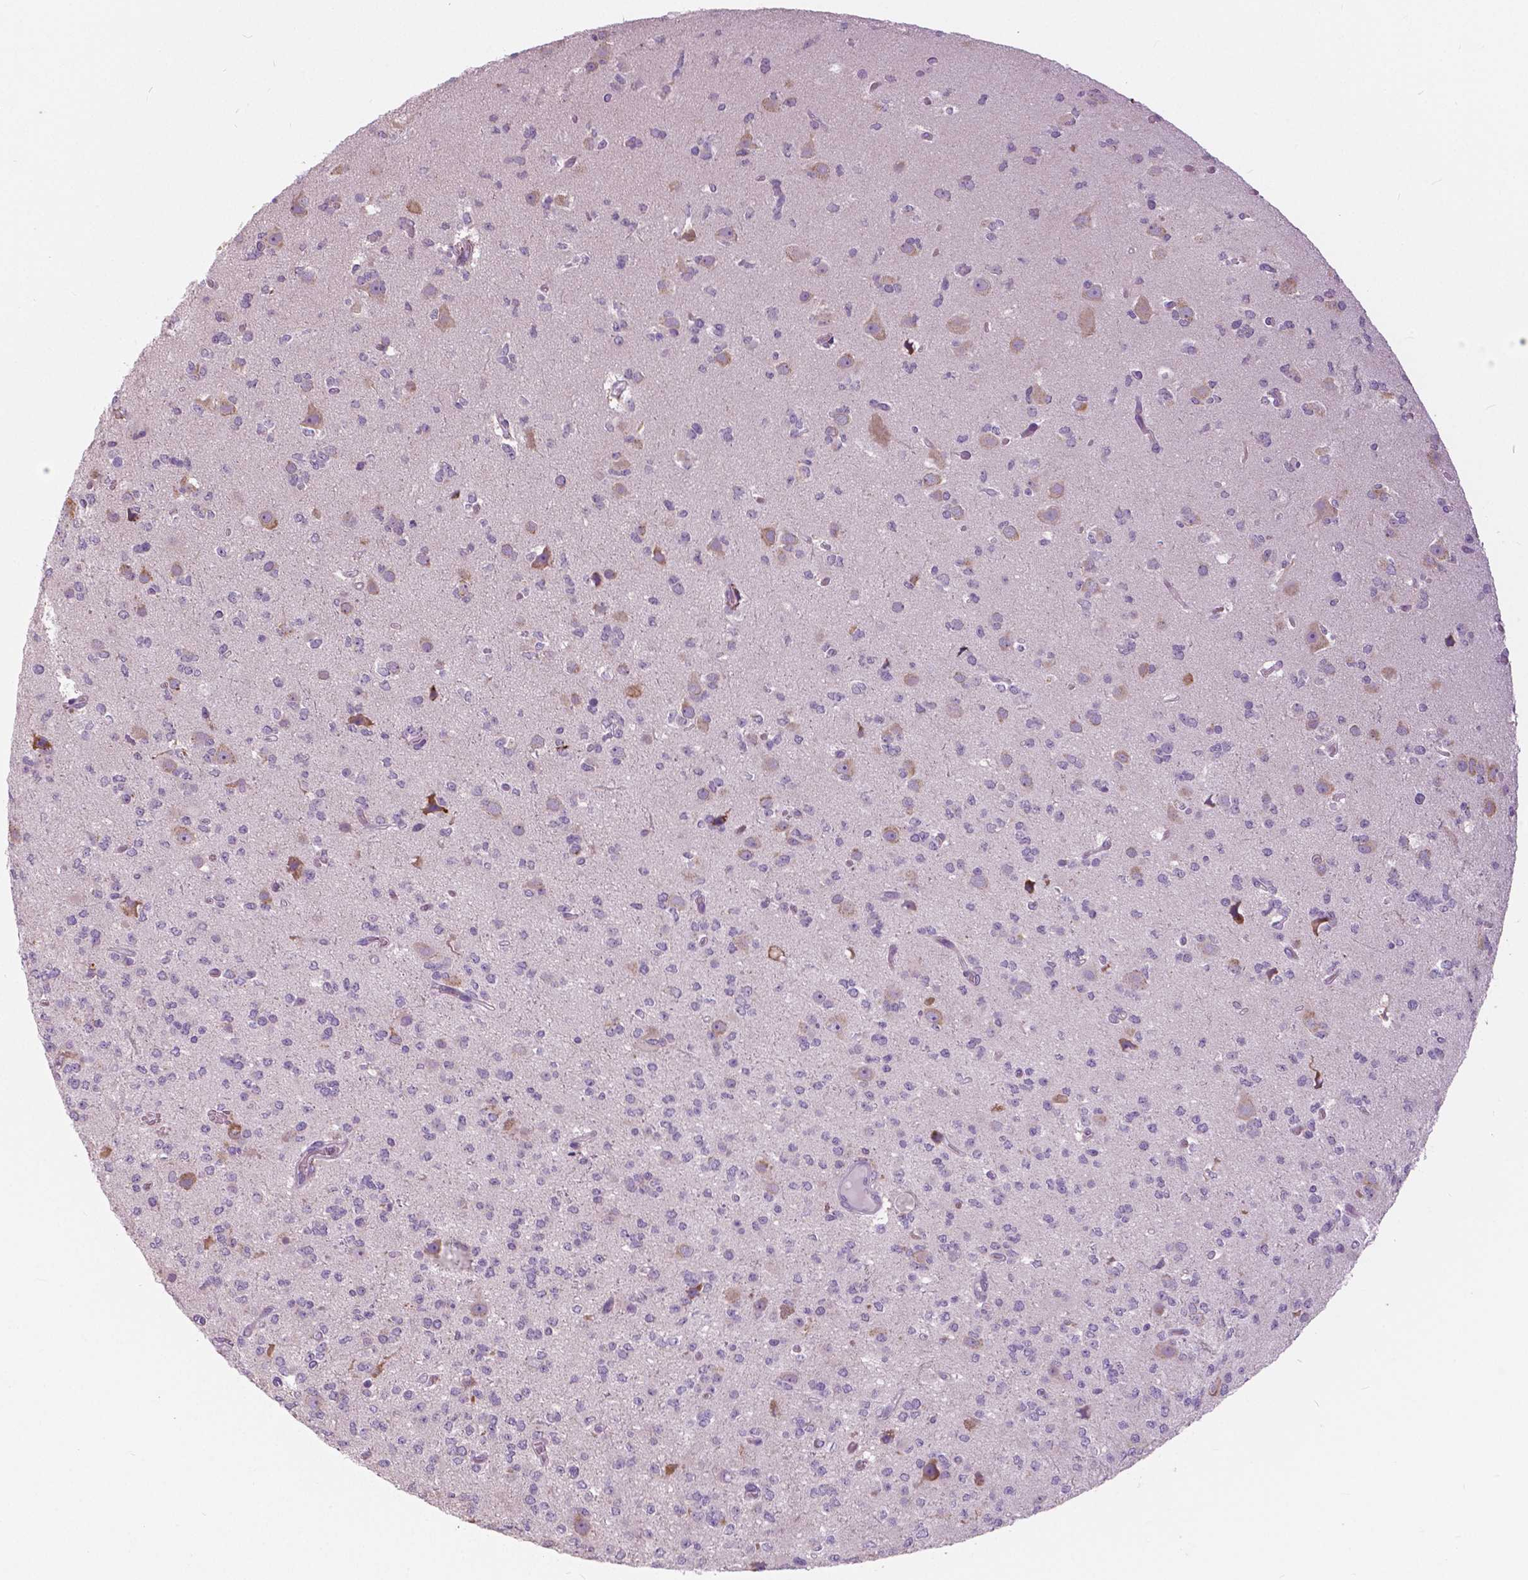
{"staining": {"intensity": "negative", "quantity": "none", "location": "none"}, "tissue": "glioma", "cell_type": "Tumor cells", "image_type": "cancer", "snomed": [{"axis": "morphology", "description": "Glioma, malignant, Low grade"}, {"axis": "topography", "description": "Brain"}], "caption": "The micrograph shows no significant positivity in tumor cells of glioma.", "gene": "SERPINI1", "patient": {"sex": "male", "age": 27}}